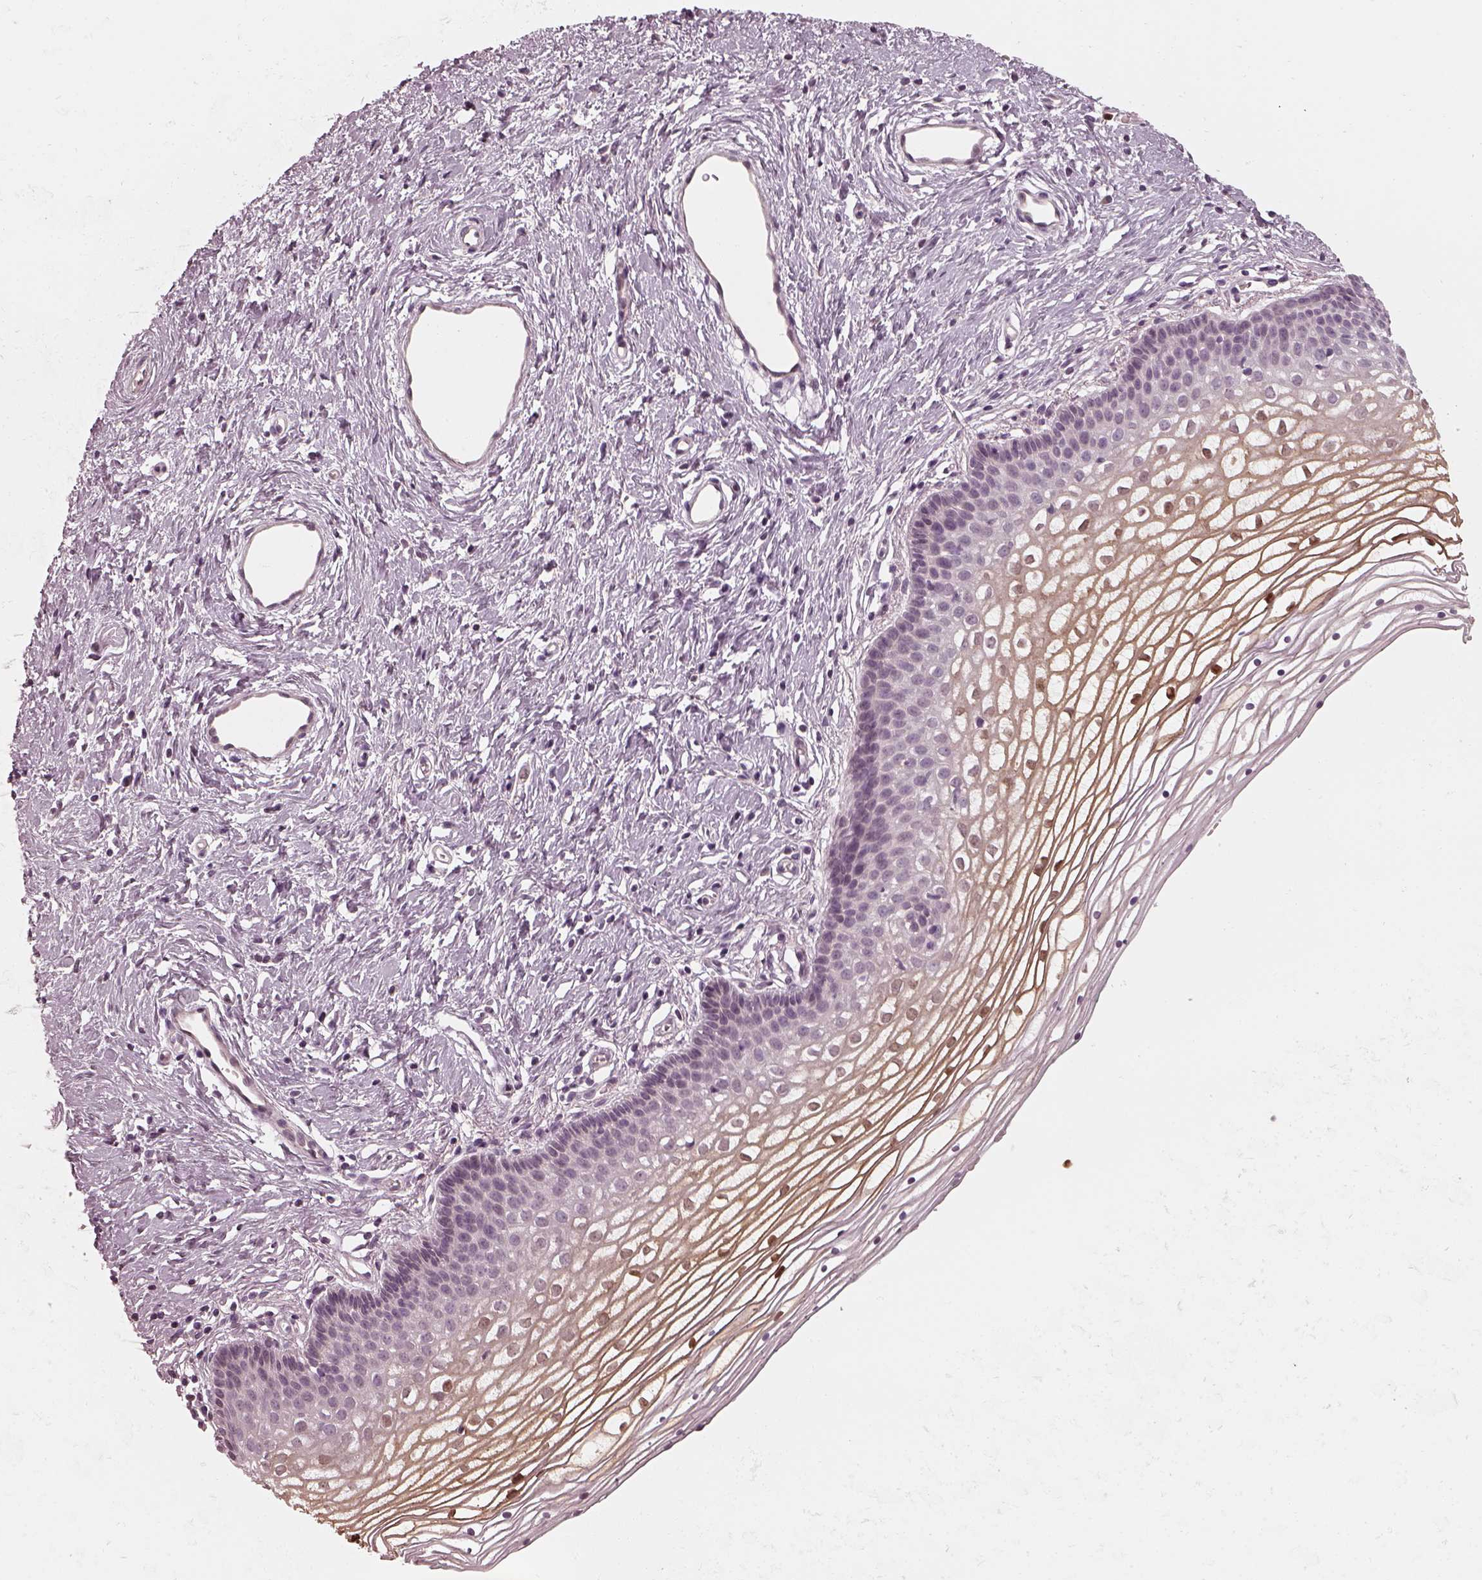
{"staining": {"intensity": "weak", "quantity": "<25%", "location": "cytoplasmic/membranous,nuclear"}, "tissue": "vagina", "cell_type": "Squamous epithelial cells", "image_type": "normal", "snomed": [{"axis": "morphology", "description": "Normal tissue, NOS"}, {"axis": "topography", "description": "Vagina"}], "caption": "A high-resolution image shows immunohistochemistry staining of normal vagina, which demonstrates no significant positivity in squamous epithelial cells. (DAB immunohistochemistry (IHC), high magnification).", "gene": "CHIT1", "patient": {"sex": "female", "age": 36}}